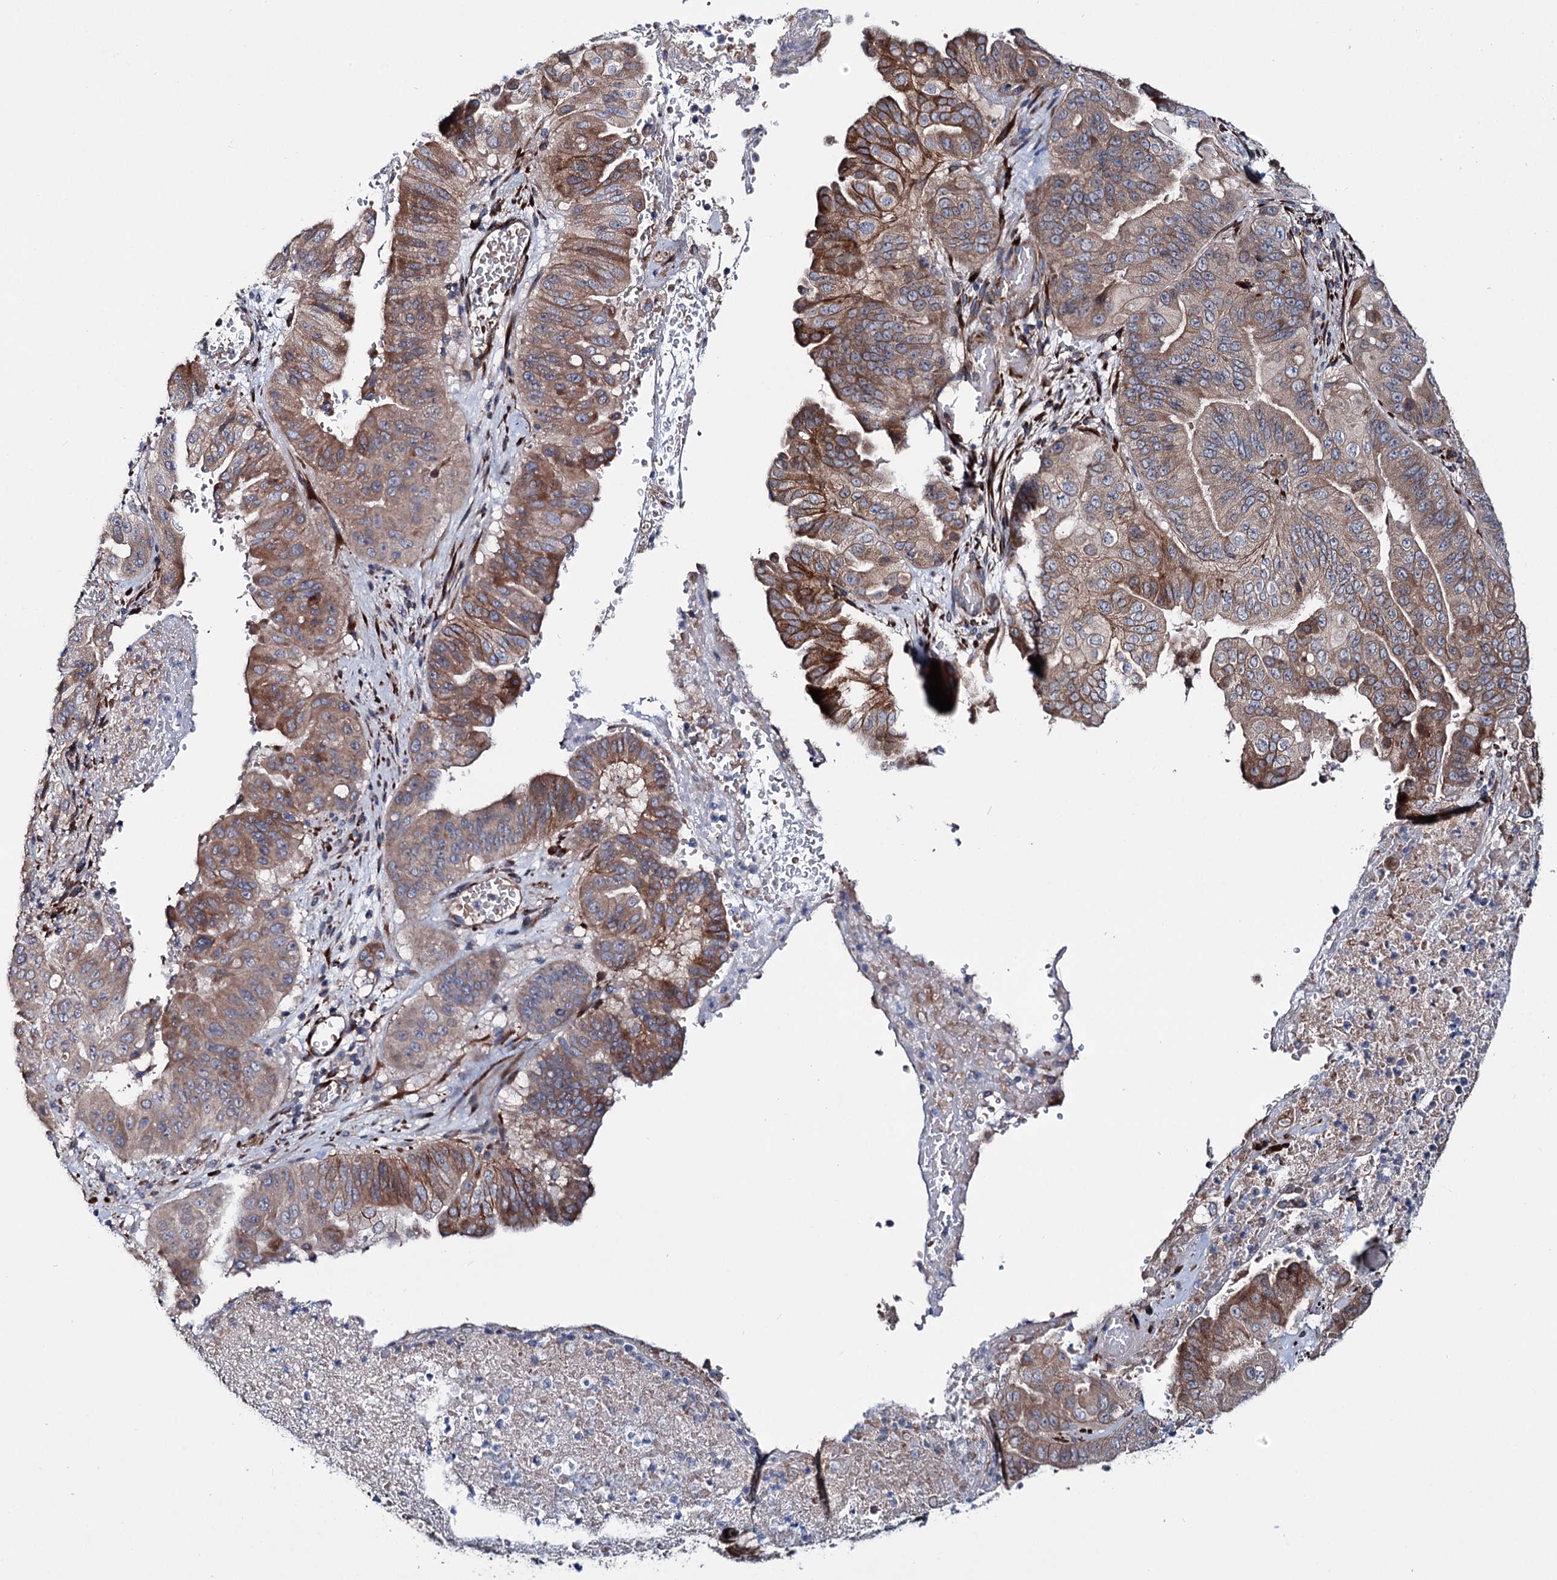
{"staining": {"intensity": "moderate", "quantity": "25%-75%", "location": "cytoplasmic/membranous,nuclear"}, "tissue": "pancreatic cancer", "cell_type": "Tumor cells", "image_type": "cancer", "snomed": [{"axis": "morphology", "description": "Adenocarcinoma, NOS"}, {"axis": "topography", "description": "Pancreas"}], "caption": "Protein staining exhibits moderate cytoplasmic/membranous and nuclear expression in approximately 25%-75% of tumor cells in pancreatic cancer.", "gene": "PTDSS2", "patient": {"sex": "female", "age": 77}}